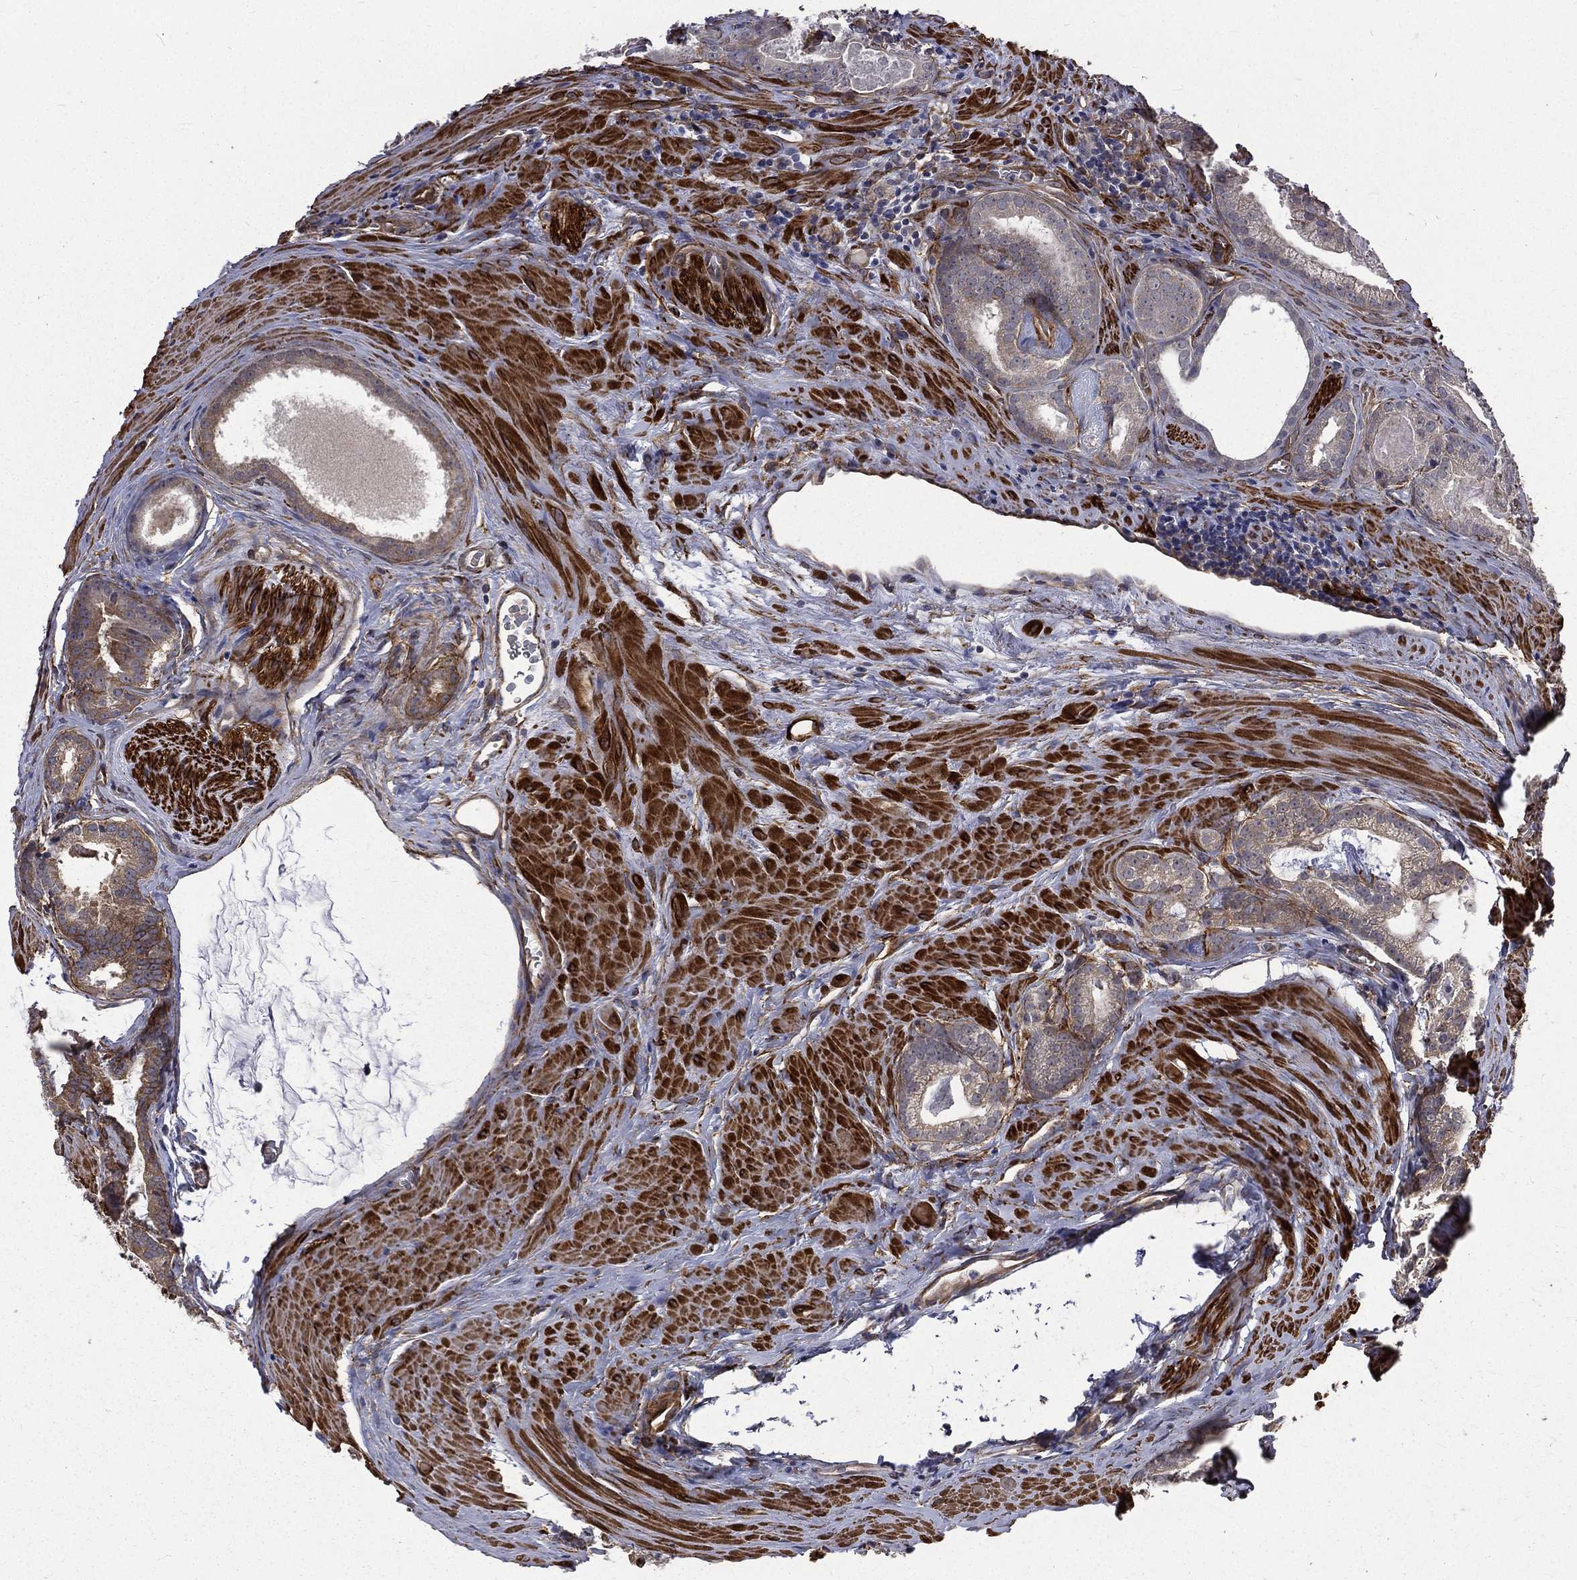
{"staining": {"intensity": "negative", "quantity": "none", "location": "none"}, "tissue": "prostate cancer", "cell_type": "Tumor cells", "image_type": "cancer", "snomed": [{"axis": "morphology", "description": "Adenocarcinoma, NOS"}, {"axis": "topography", "description": "Prostate"}], "caption": "A high-resolution histopathology image shows immunohistochemistry (IHC) staining of adenocarcinoma (prostate), which reveals no significant staining in tumor cells.", "gene": "PPFIBP1", "patient": {"sex": "male", "age": 61}}